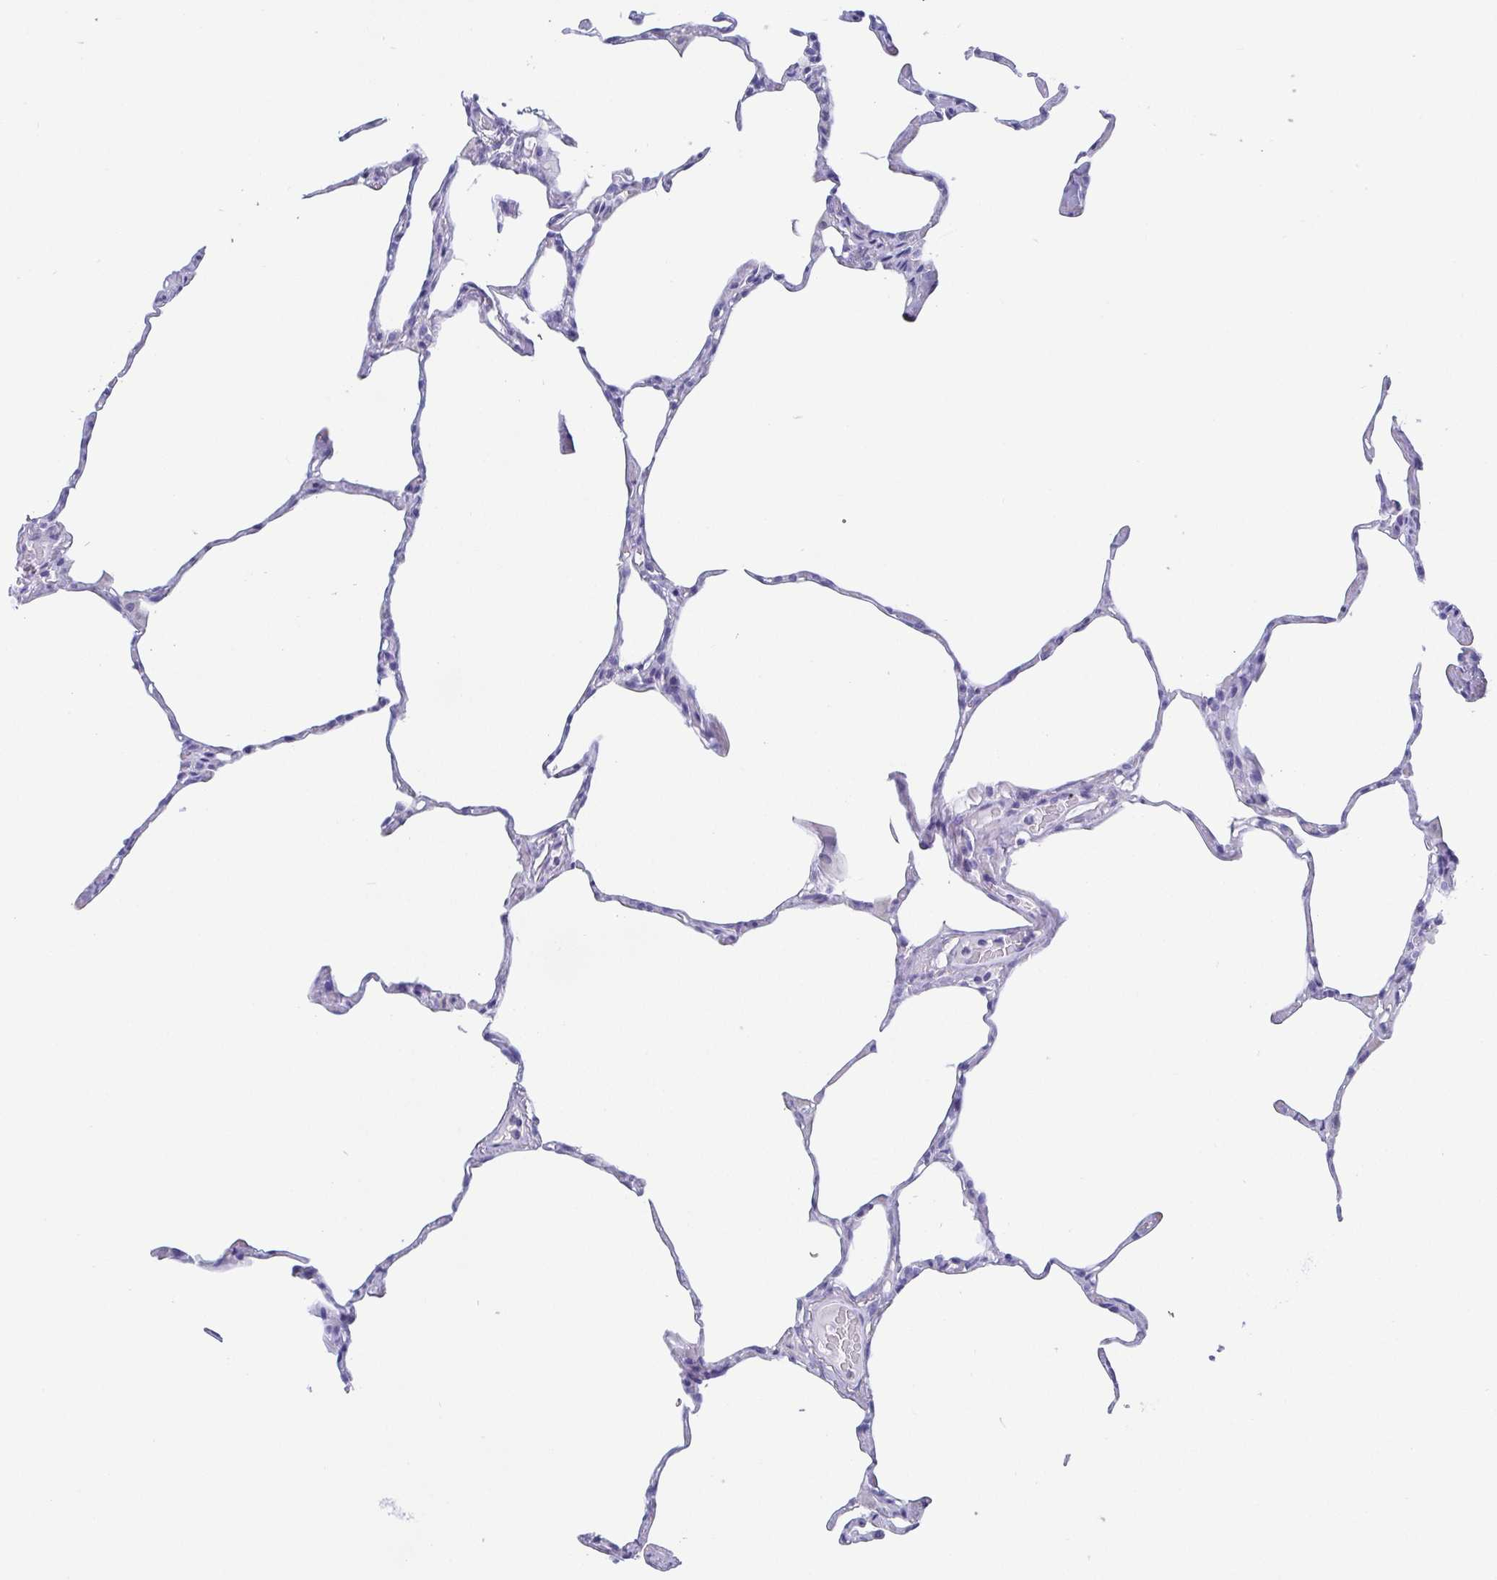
{"staining": {"intensity": "negative", "quantity": "none", "location": "none"}, "tissue": "lung", "cell_type": "Alveolar cells", "image_type": "normal", "snomed": [{"axis": "morphology", "description": "Normal tissue, NOS"}, {"axis": "topography", "description": "Lung"}], "caption": "Human lung stained for a protein using immunohistochemistry (IHC) displays no expression in alveolar cells.", "gene": "SCGN", "patient": {"sex": "male", "age": 65}}